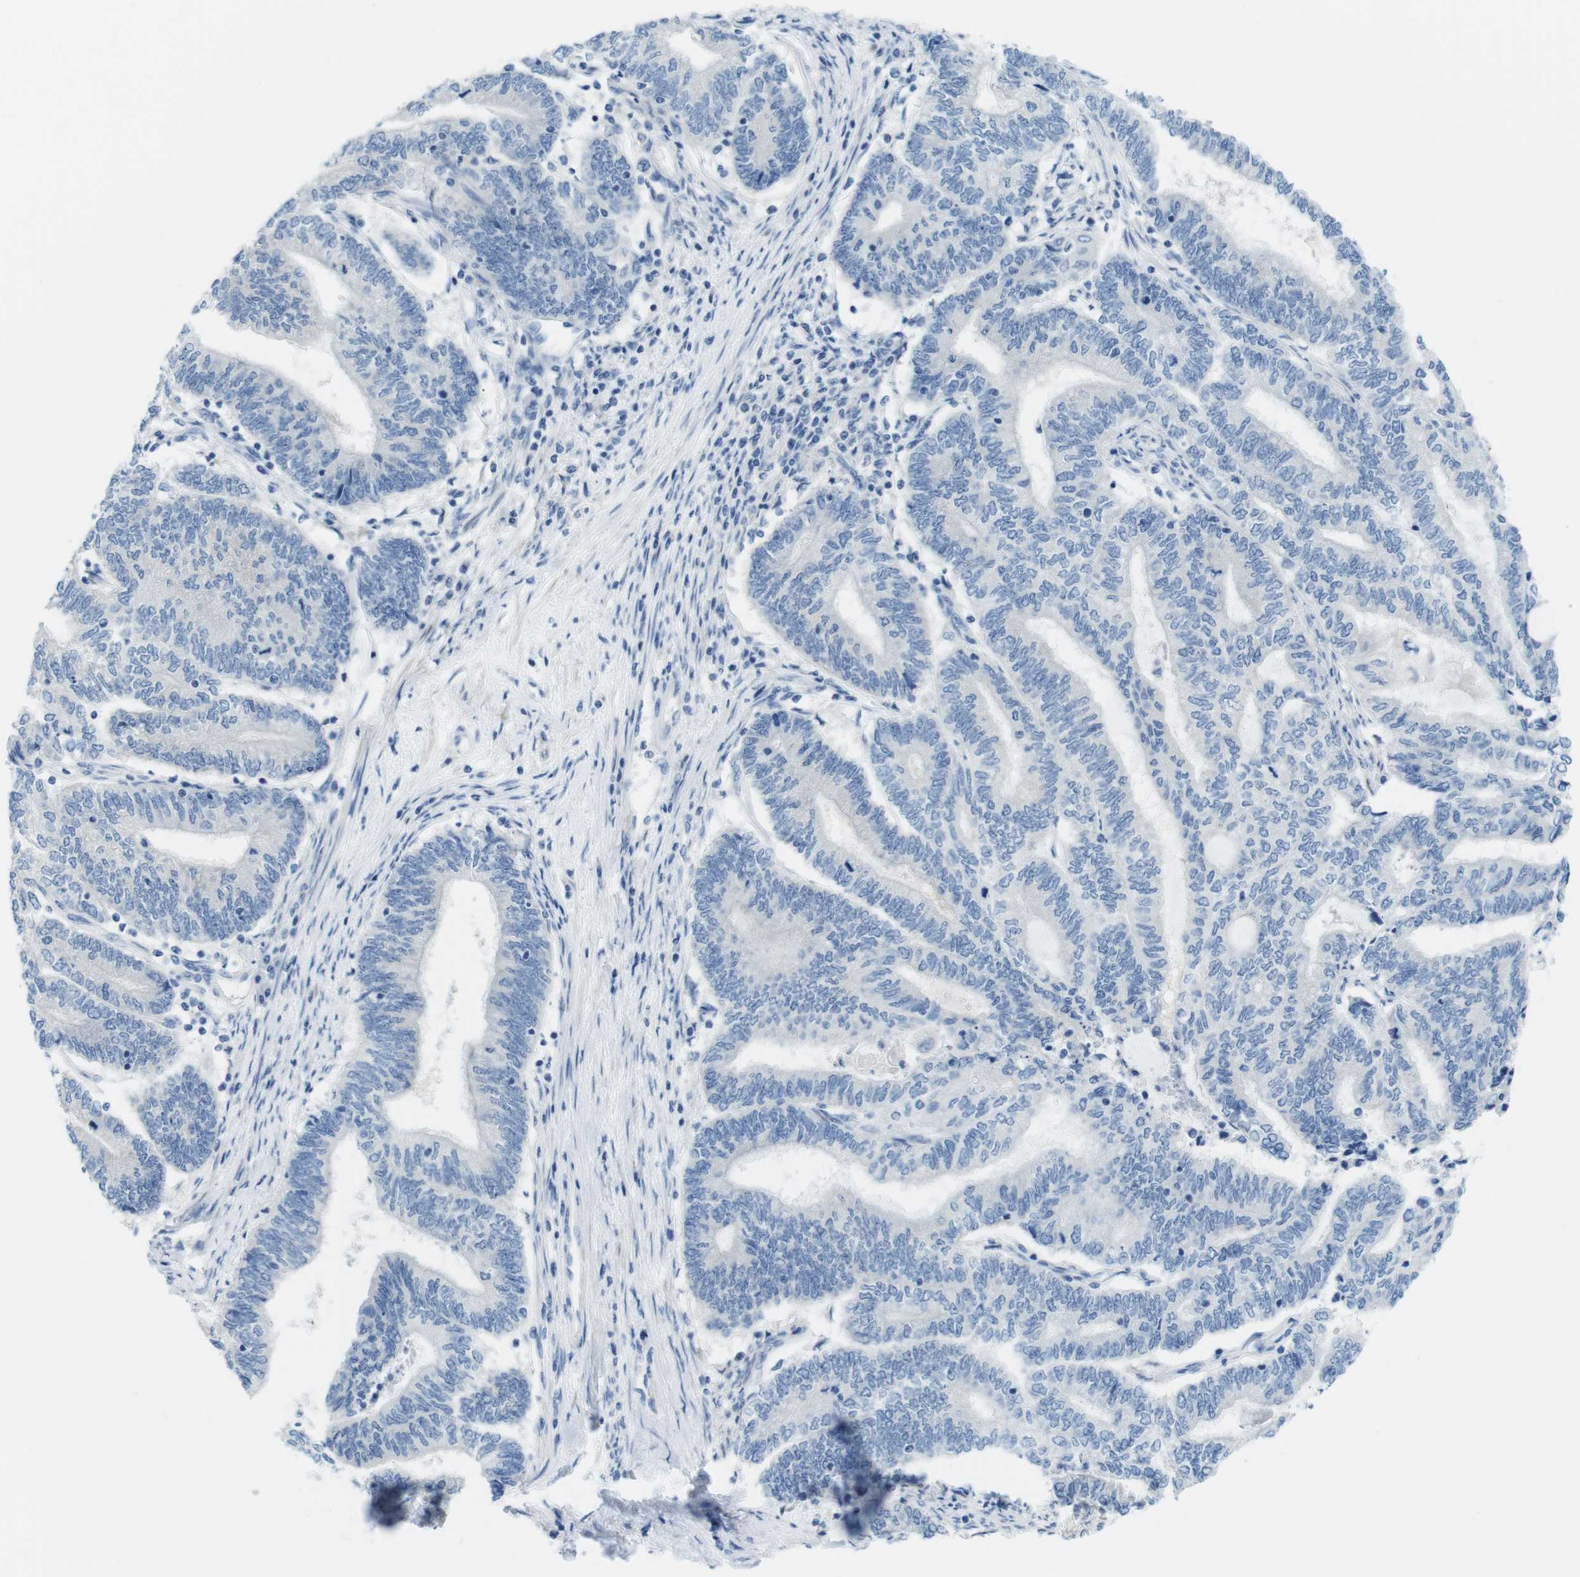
{"staining": {"intensity": "negative", "quantity": "none", "location": "none"}, "tissue": "endometrial cancer", "cell_type": "Tumor cells", "image_type": "cancer", "snomed": [{"axis": "morphology", "description": "Adenocarcinoma, NOS"}, {"axis": "topography", "description": "Uterus"}, {"axis": "topography", "description": "Endometrium"}], "caption": "Endometrial cancer (adenocarcinoma) was stained to show a protein in brown. There is no significant positivity in tumor cells.", "gene": "ASIC5", "patient": {"sex": "female", "age": 70}}